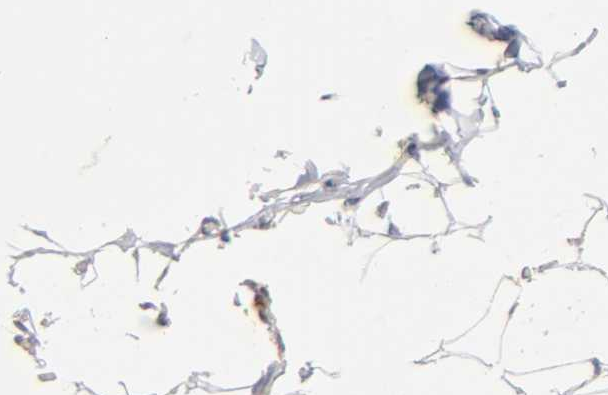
{"staining": {"intensity": "negative", "quantity": "none", "location": "none"}, "tissue": "adipose tissue", "cell_type": "Adipocytes", "image_type": "normal", "snomed": [{"axis": "morphology", "description": "Normal tissue, NOS"}, {"axis": "topography", "description": "Soft tissue"}], "caption": "A histopathology image of human adipose tissue is negative for staining in adipocytes. (Stains: DAB immunohistochemistry (IHC) with hematoxylin counter stain, Microscopy: brightfield microscopy at high magnification).", "gene": "CPB2", "patient": {"sex": "male", "age": 26}}